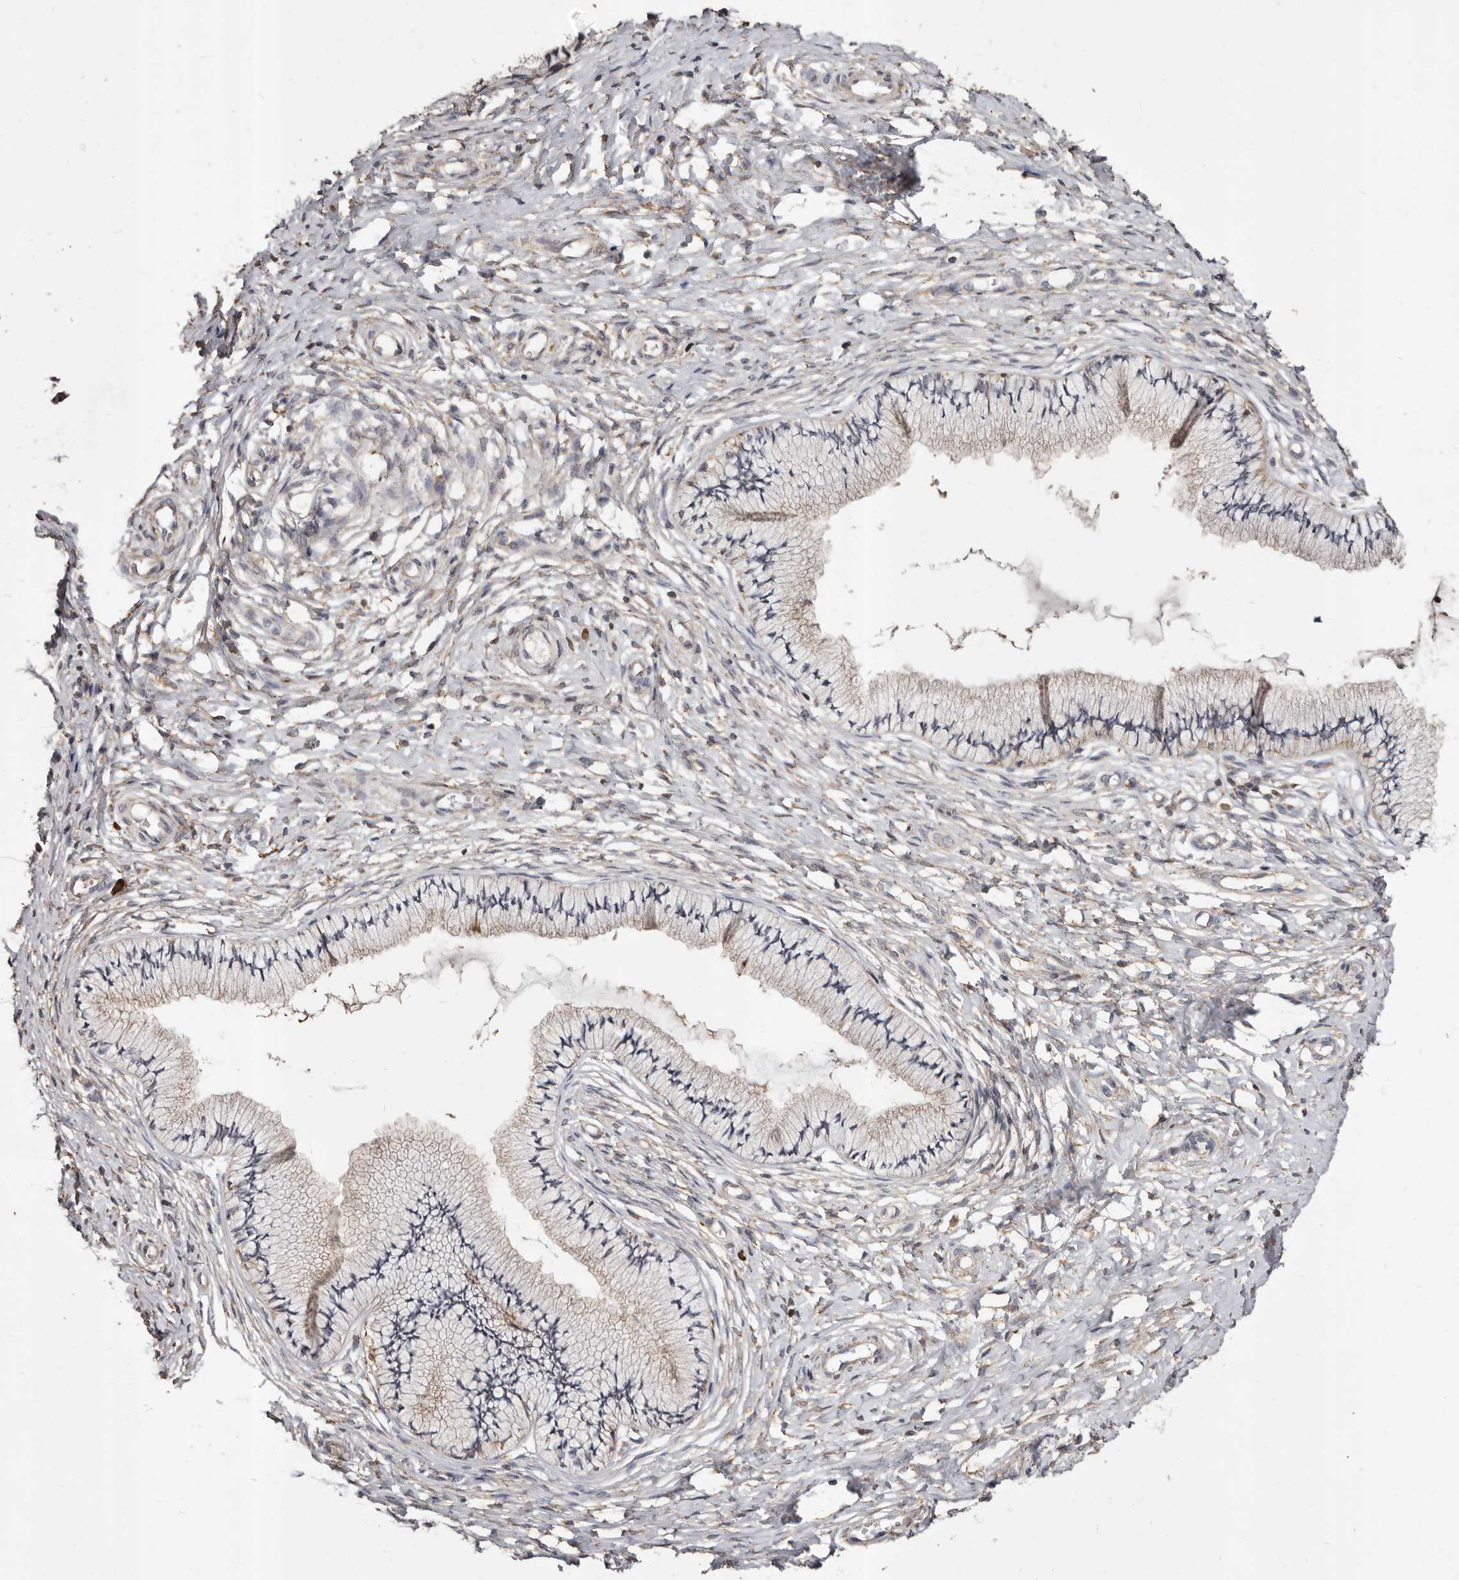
{"staining": {"intensity": "moderate", "quantity": "25%-75%", "location": "cytoplasmic/membranous"}, "tissue": "cervix", "cell_type": "Glandular cells", "image_type": "normal", "snomed": [{"axis": "morphology", "description": "Normal tissue, NOS"}, {"axis": "topography", "description": "Cervix"}], "caption": "DAB immunohistochemical staining of normal human cervix exhibits moderate cytoplasmic/membranous protein staining in about 25%-75% of glandular cells.", "gene": "STEAP2", "patient": {"sex": "female", "age": 36}}